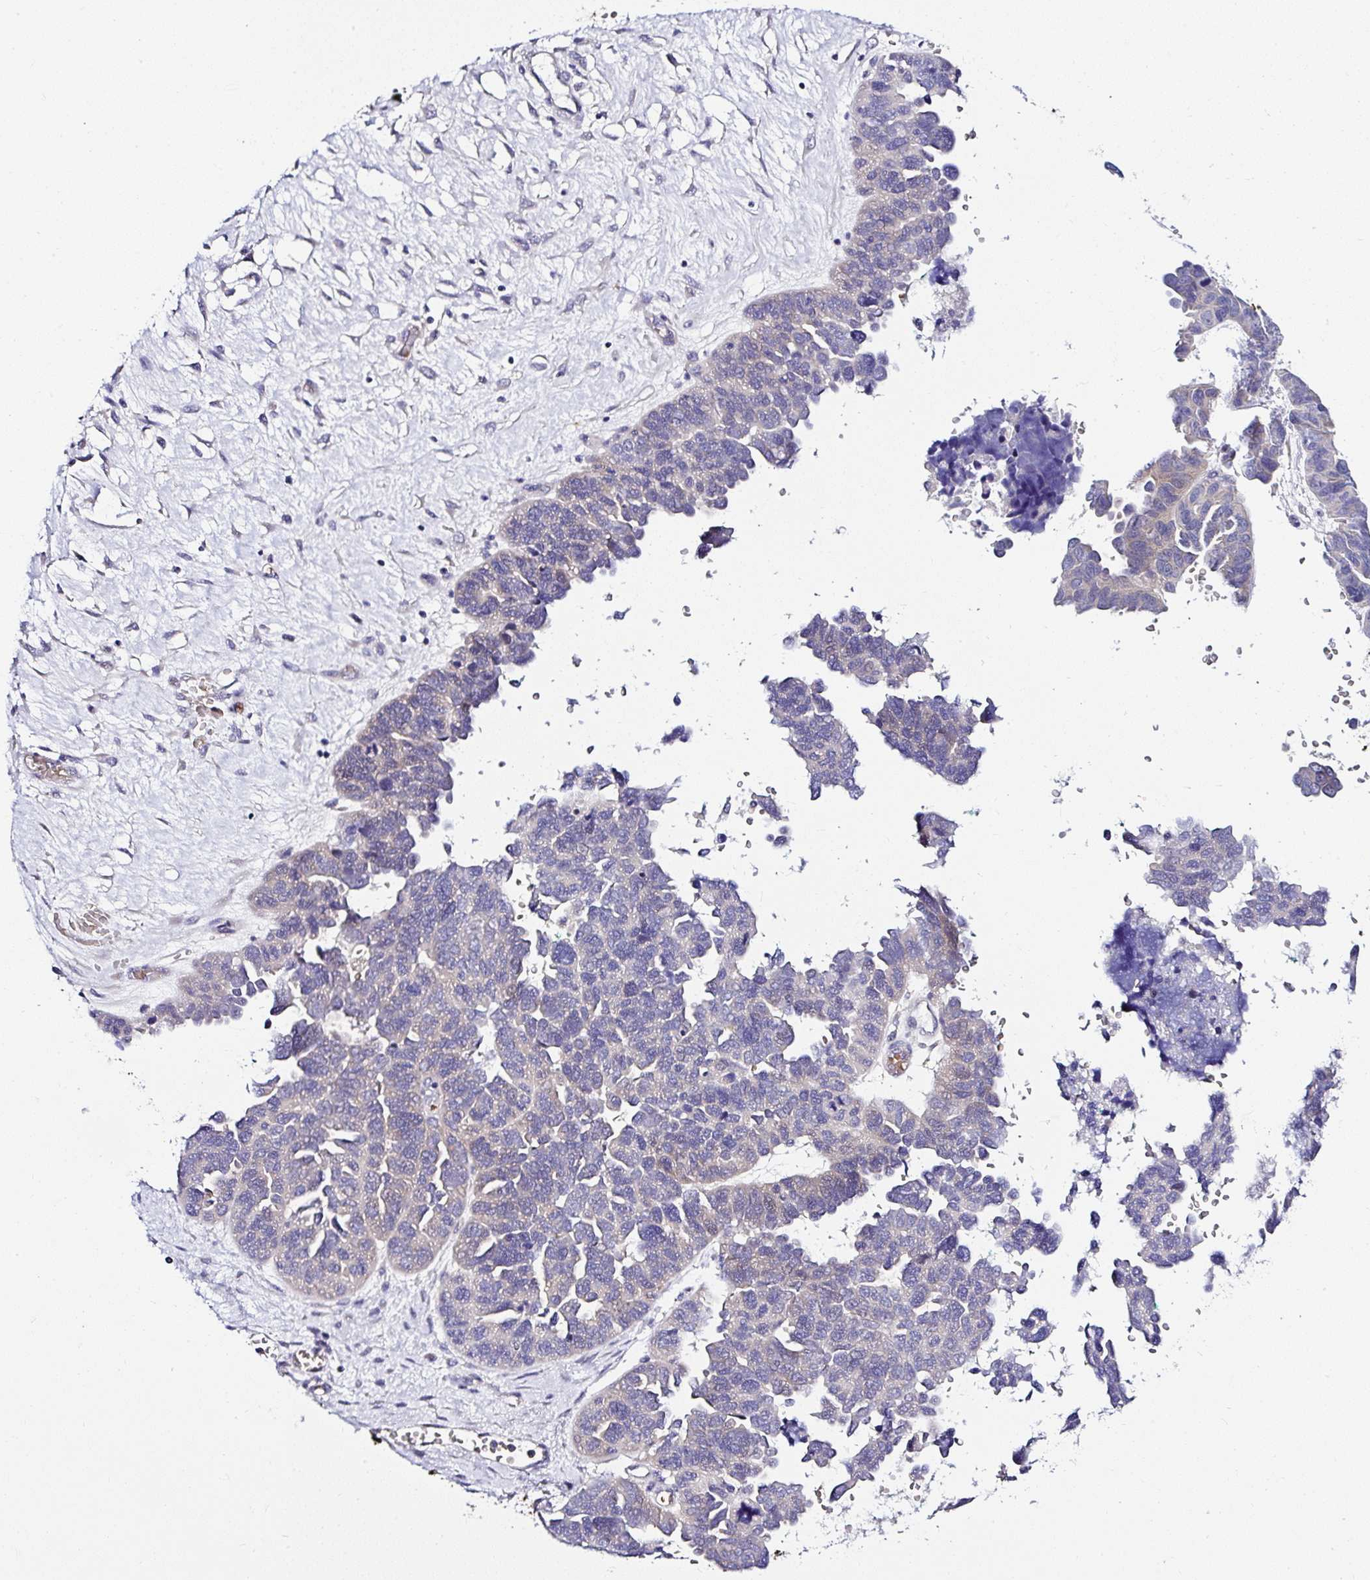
{"staining": {"intensity": "negative", "quantity": "none", "location": "none"}, "tissue": "ovarian cancer", "cell_type": "Tumor cells", "image_type": "cancer", "snomed": [{"axis": "morphology", "description": "Cystadenocarcinoma, serous, NOS"}, {"axis": "topography", "description": "Ovary"}], "caption": "A photomicrograph of ovarian serous cystadenocarcinoma stained for a protein shows no brown staining in tumor cells. The staining is performed using DAB (3,3'-diaminobenzidine) brown chromogen with nuclei counter-stained in using hematoxylin.", "gene": "DEPDC5", "patient": {"sex": "female", "age": 64}}